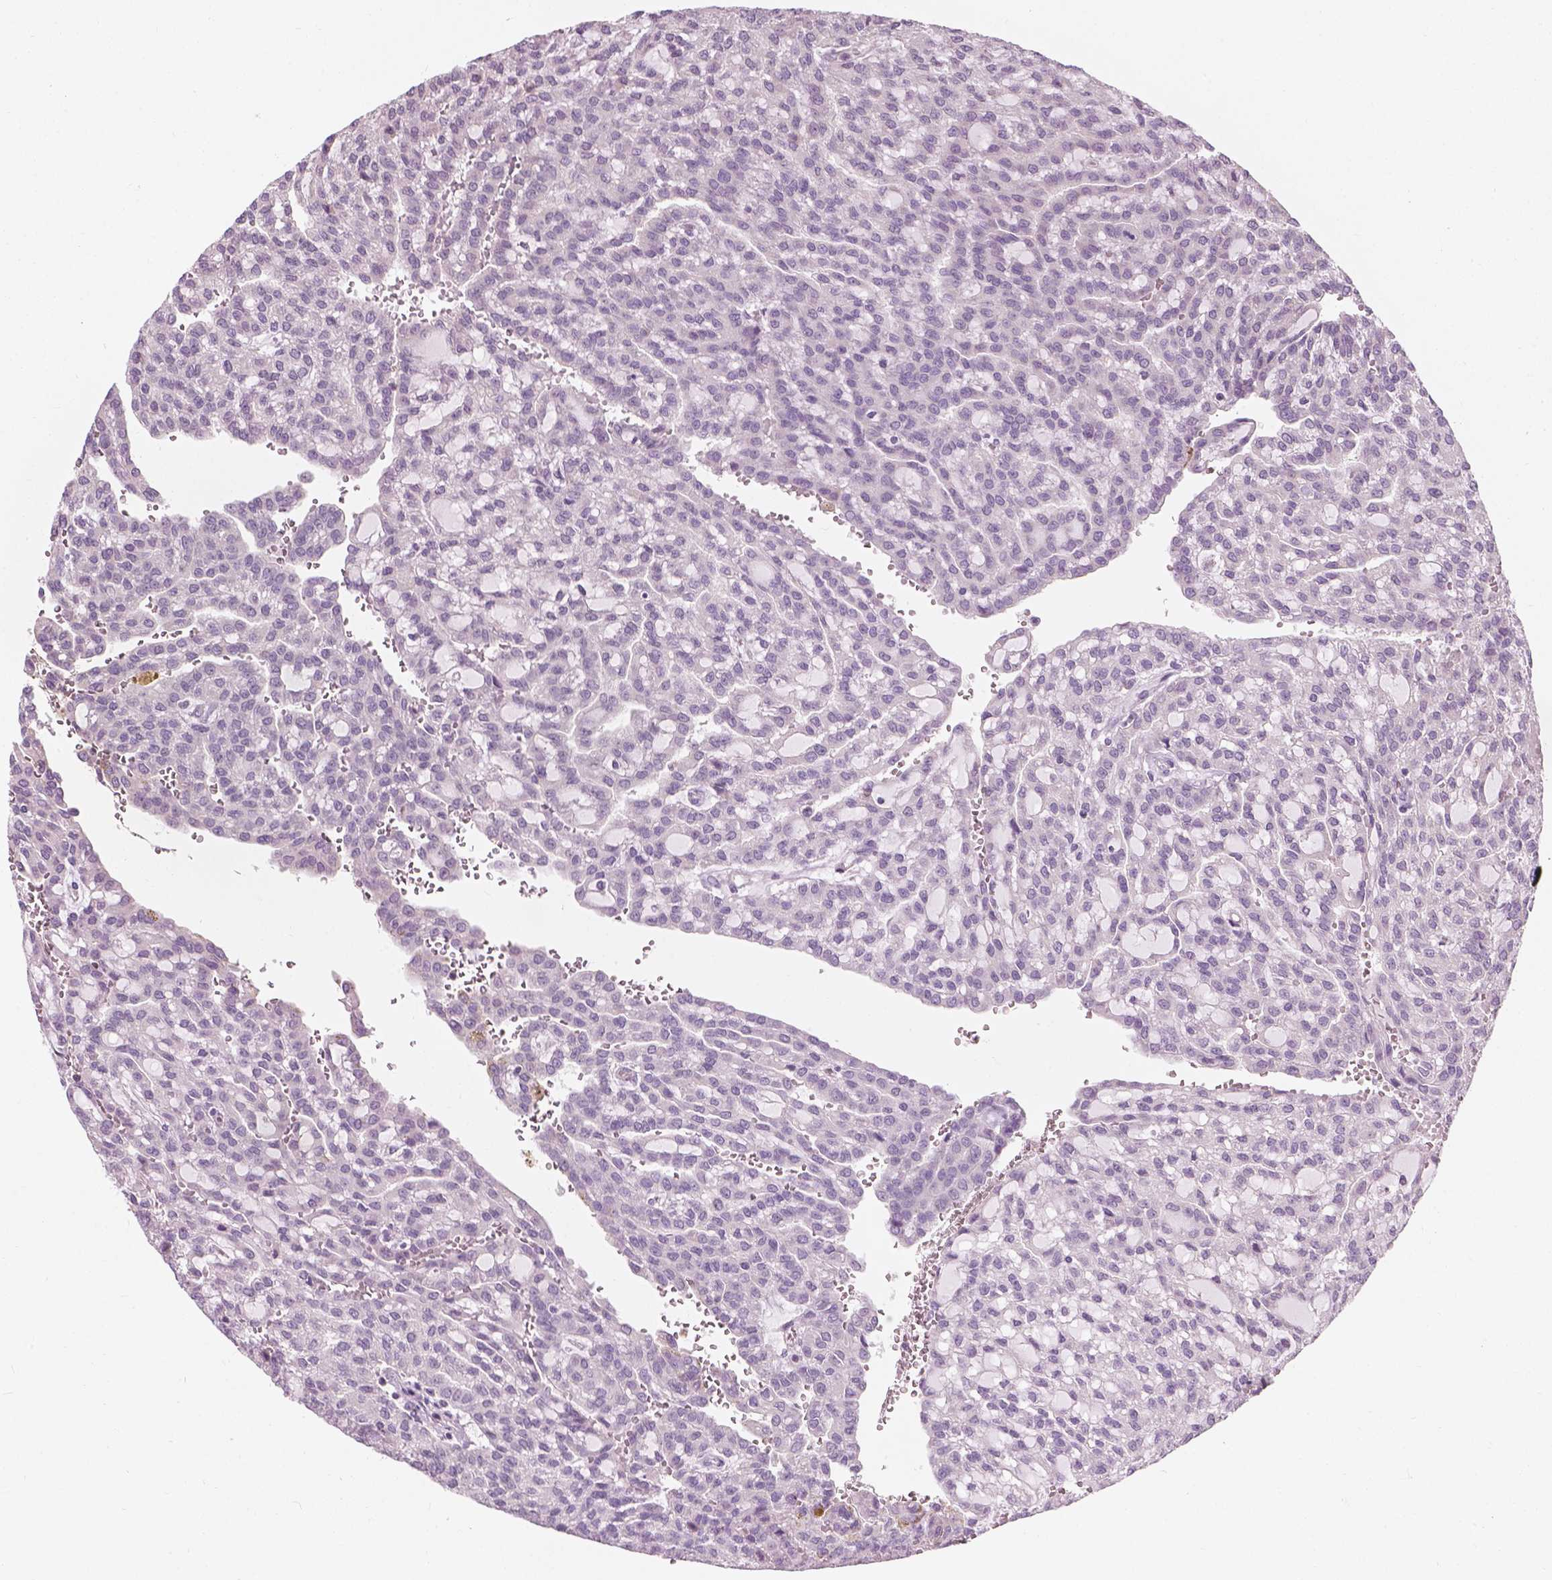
{"staining": {"intensity": "negative", "quantity": "none", "location": "none"}, "tissue": "renal cancer", "cell_type": "Tumor cells", "image_type": "cancer", "snomed": [{"axis": "morphology", "description": "Adenocarcinoma, NOS"}, {"axis": "topography", "description": "Kidney"}], "caption": "Immunohistochemistry of renal cancer reveals no positivity in tumor cells.", "gene": "CFAP126", "patient": {"sex": "male", "age": 63}}